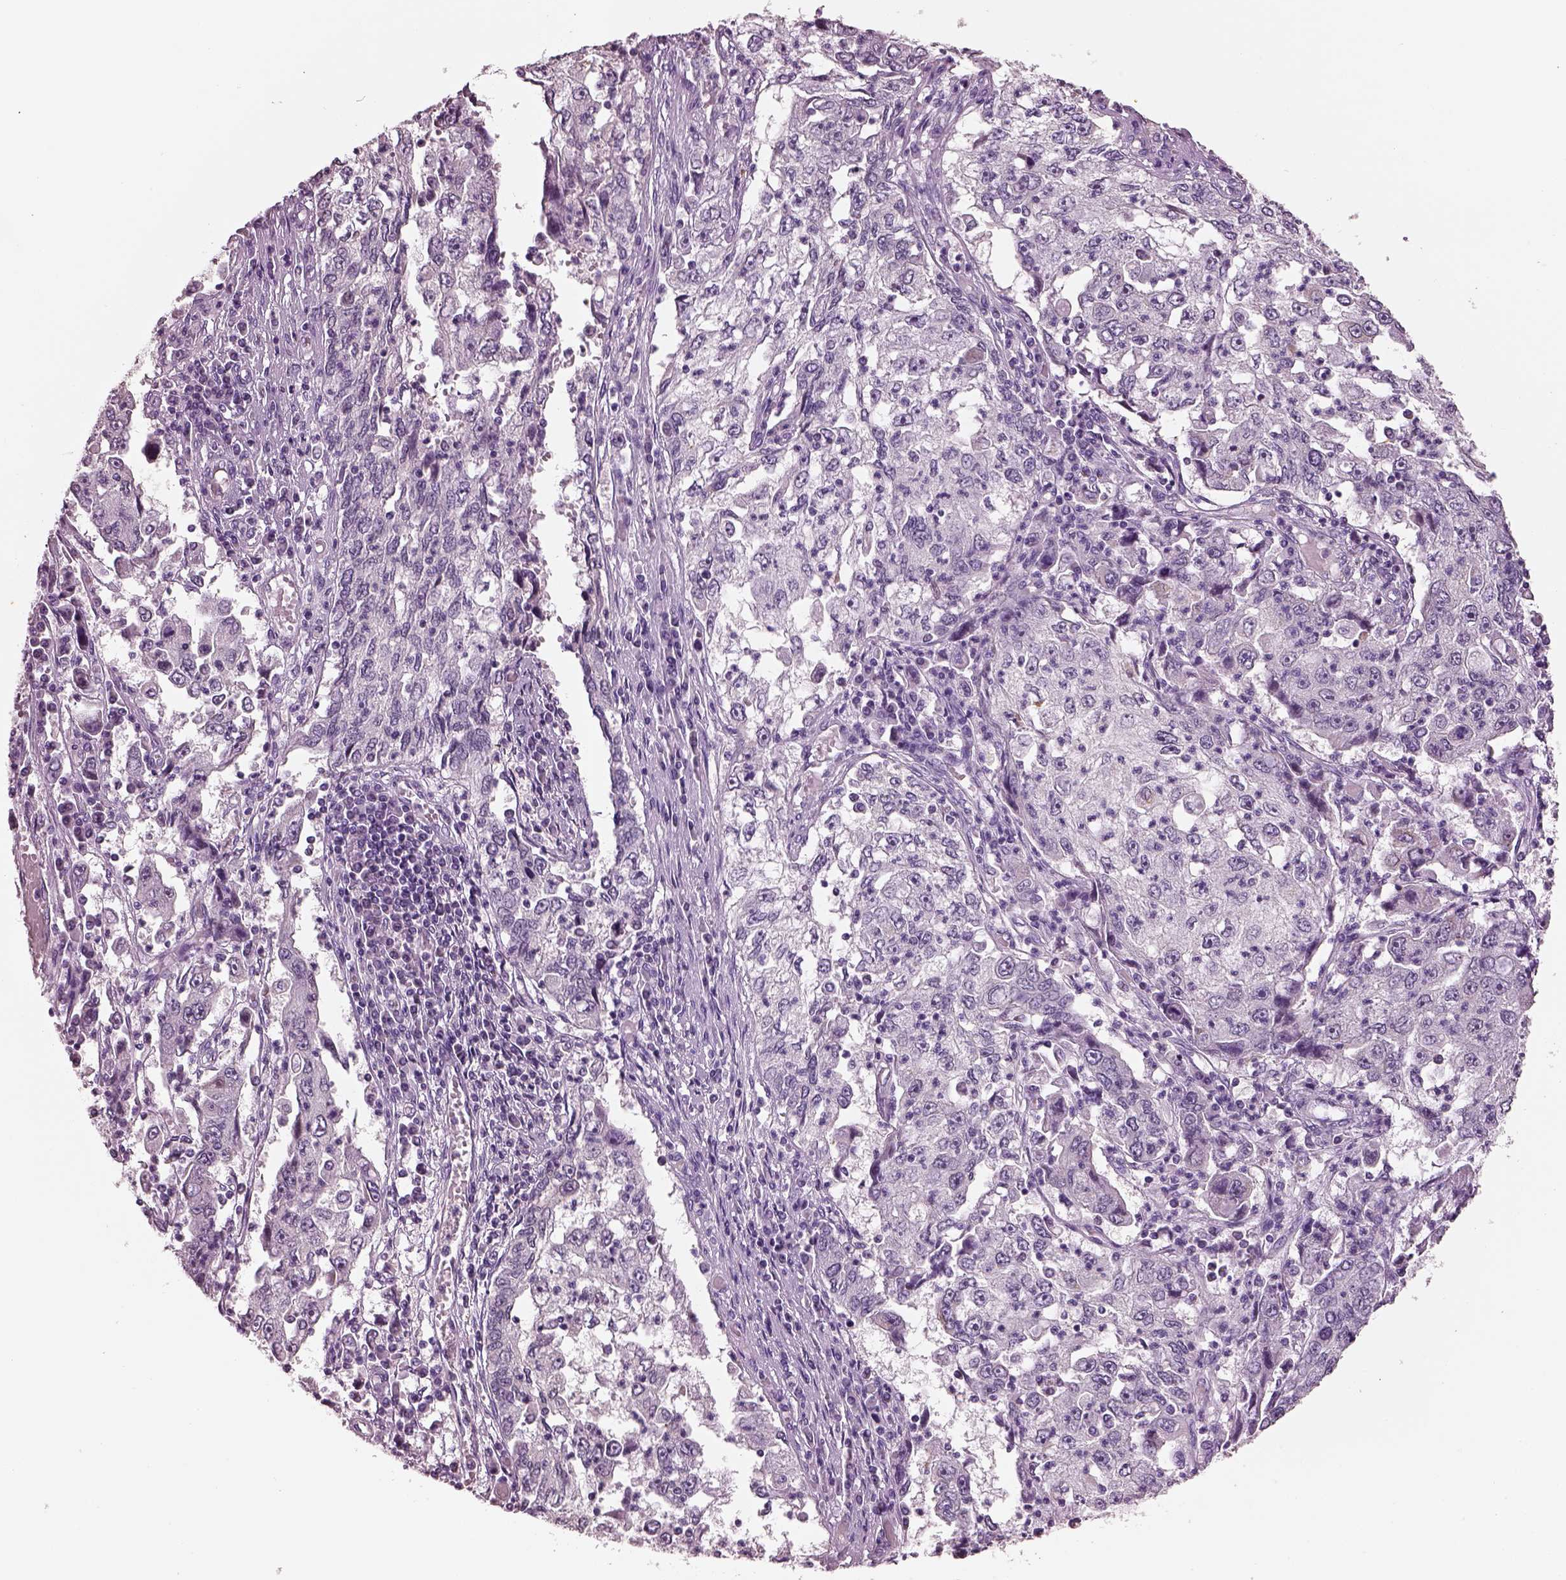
{"staining": {"intensity": "negative", "quantity": "none", "location": "none"}, "tissue": "cervical cancer", "cell_type": "Tumor cells", "image_type": "cancer", "snomed": [{"axis": "morphology", "description": "Squamous cell carcinoma, NOS"}, {"axis": "topography", "description": "Cervix"}], "caption": "Immunohistochemical staining of squamous cell carcinoma (cervical) displays no significant staining in tumor cells.", "gene": "ELSPBP1", "patient": {"sex": "female", "age": 36}}